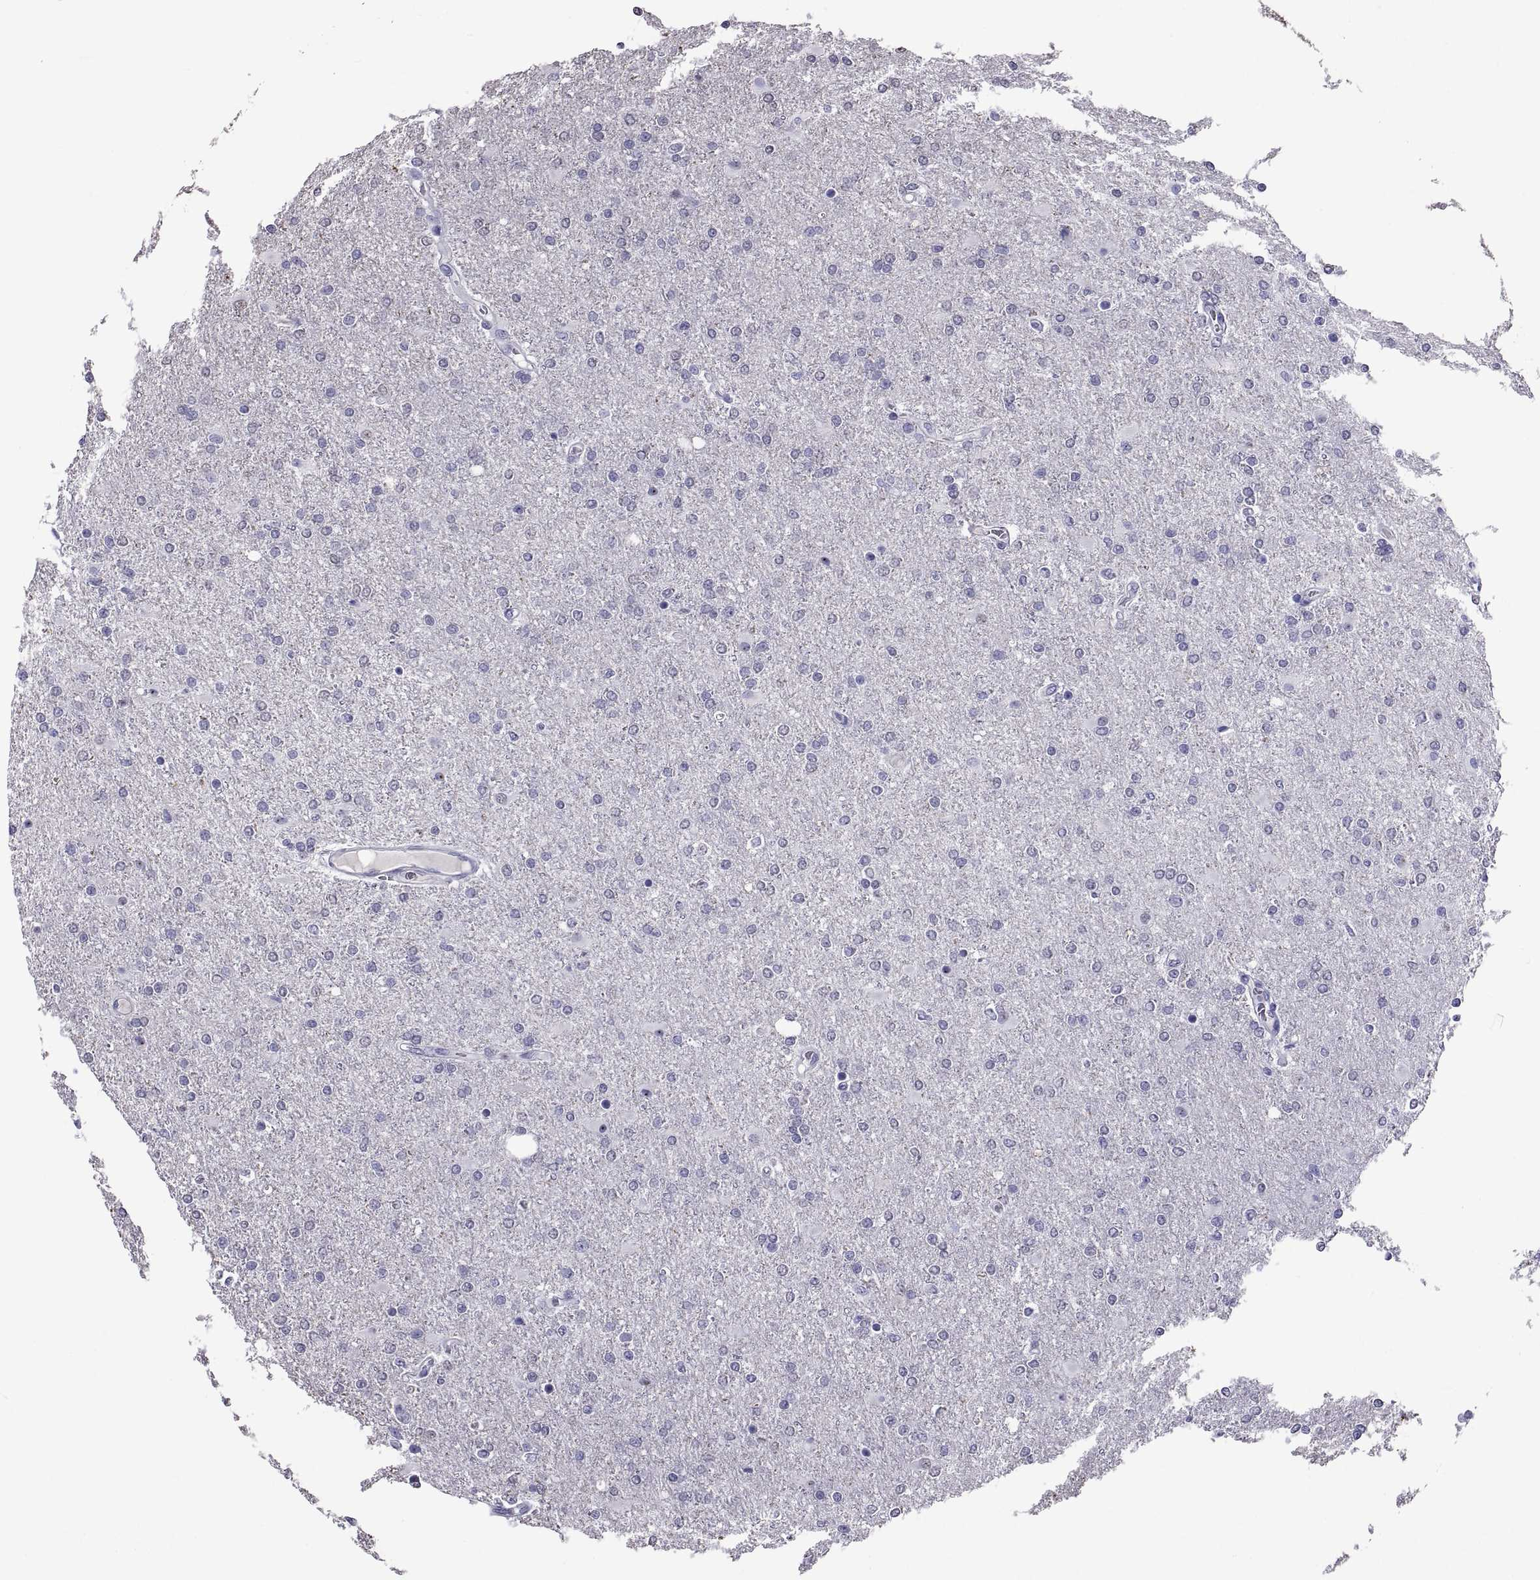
{"staining": {"intensity": "negative", "quantity": "none", "location": "none"}, "tissue": "glioma", "cell_type": "Tumor cells", "image_type": "cancer", "snomed": [{"axis": "morphology", "description": "Glioma, malignant, High grade"}, {"axis": "topography", "description": "Cerebral cortex"}], "caption": "IHC image of glioma stained for a protein (brown), which exhibits no staining in tumor cells.", "gene": "TGFBR3L", "patient": {"sex": "male", "age": 70}}